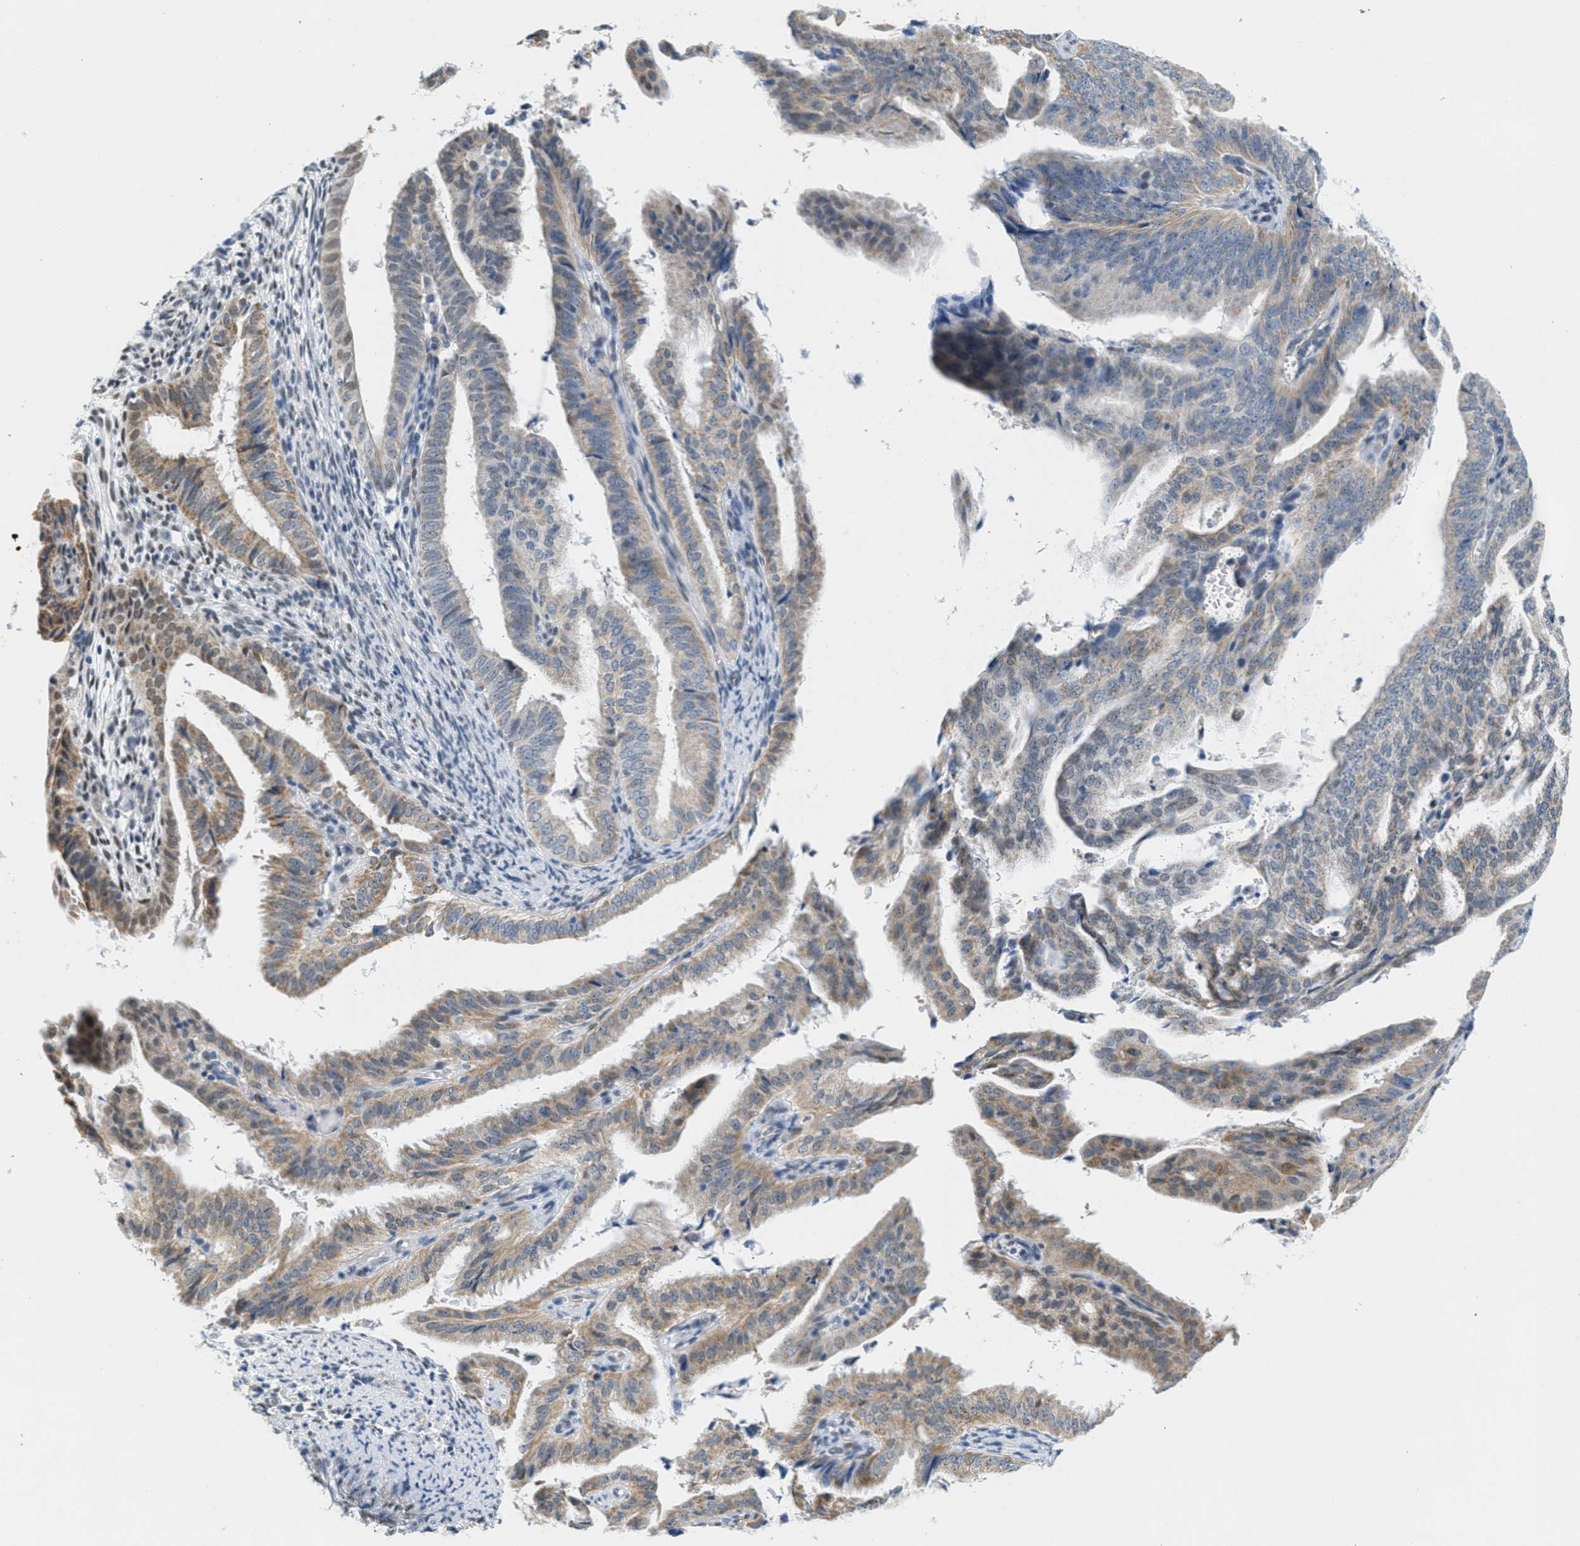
{"staining": {"intensity": "moderate", "quantity": "25%-75%", "location": "cytoplasmic/membranous,nuclear"}, "tissue": "endometrial cancer", "cell_type": "Tumor cells", "image_type": "cancer", "snomed": [{"axis": "morphology", "description": "Adenocarcinoma, NOS"}, {"axis": "topography", "description": "Endometrium"}], "caption": "An IHC histopathology image of tumor tissue is shown. Protein staining in brown shows moderate cytoplasmic/membranous and nuclear positivity in endometrial cancer within tumor cells.", "gene": "HS3ST2", "patient": {"sex": "female", "age": 58}}